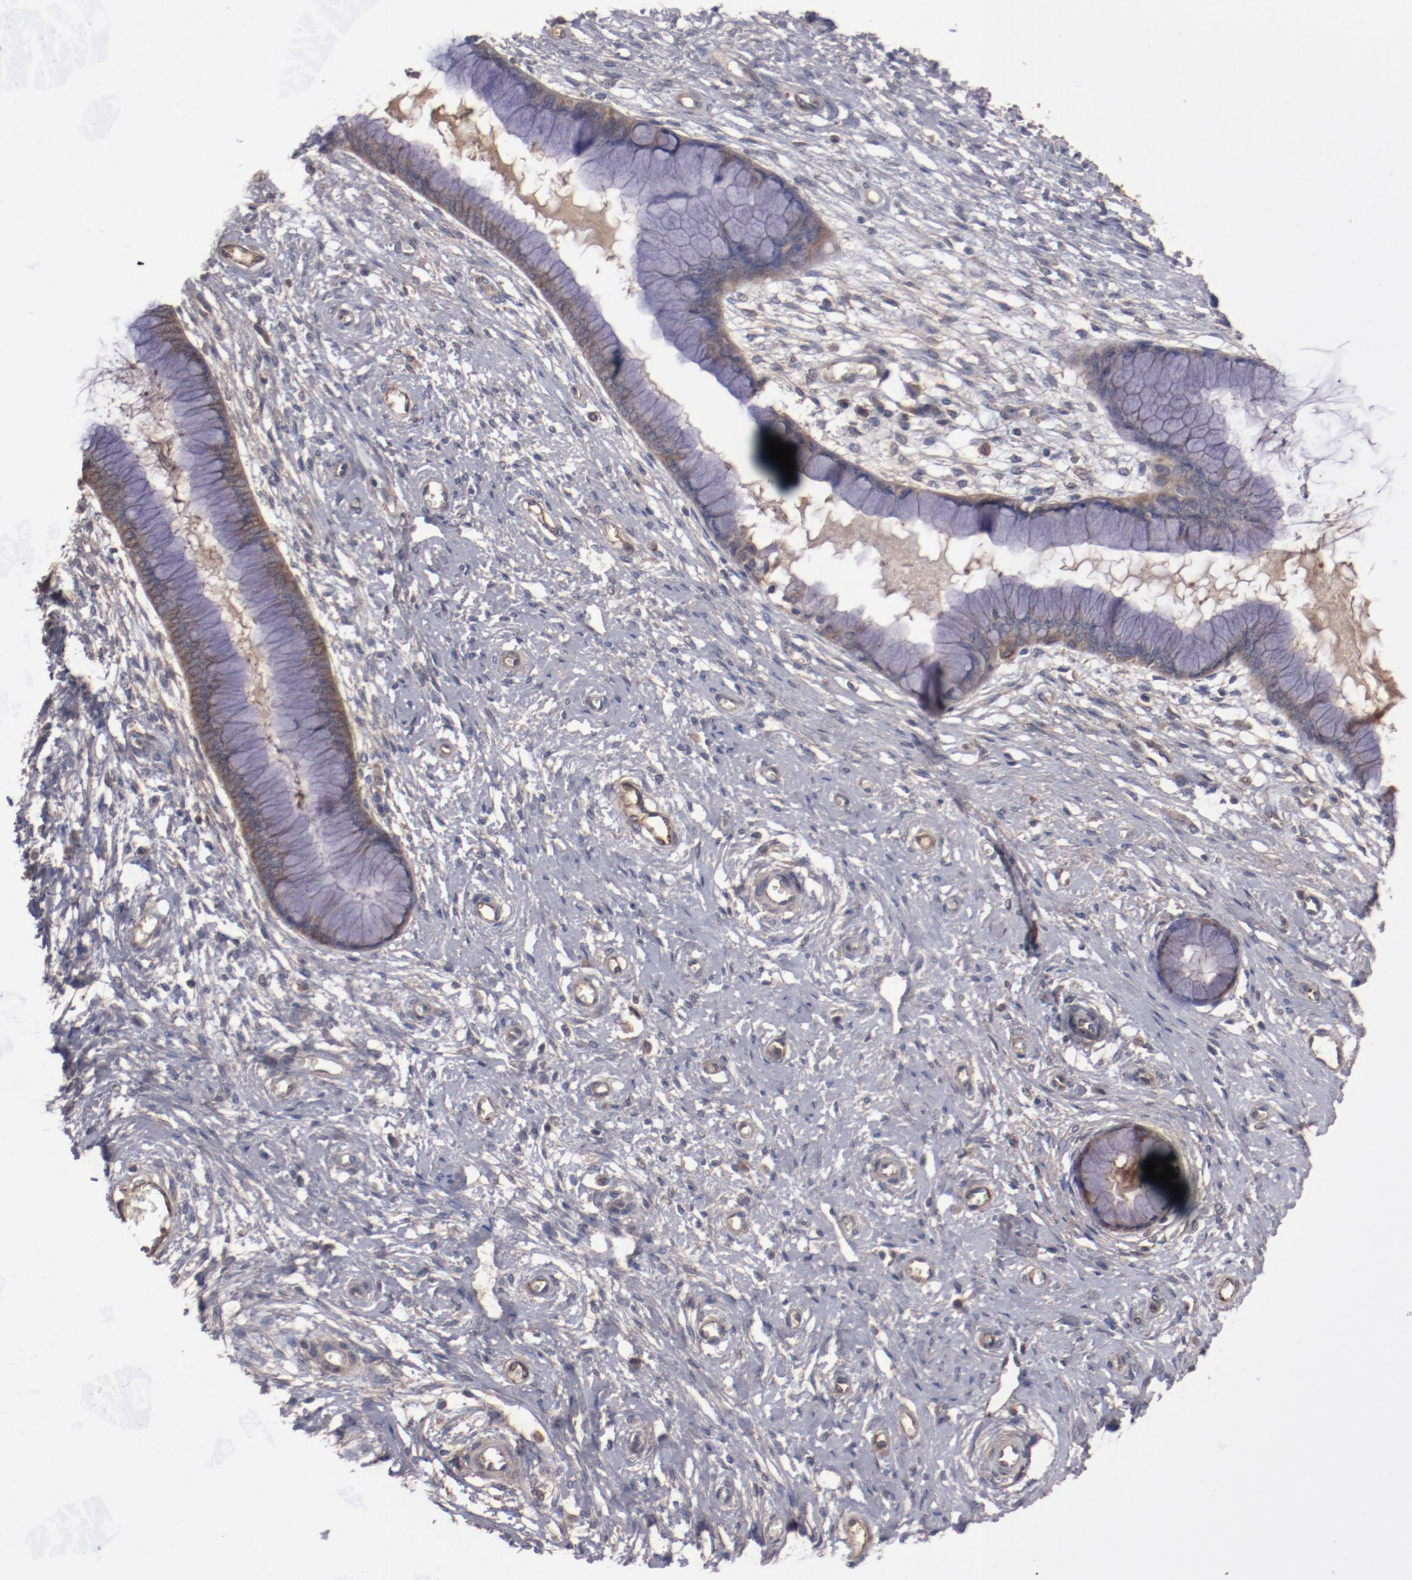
{"staining": {"intensity": "moderate", "quantity": ">75%", "location": "cytoplasmic/membranous"}, "tissue": "cervix", "cell_type": "Glandular cells", "image_type": "normal", "snomed": [{"axis": "morphology", "description": "Normal tissue, NOS"}, {"axis": "topography", "description": "Cervix"}], "caption": "Glandular cells demonstrate medium levels of moderate cytoplasmic/membranous staining in about >75% of cells in normal human cervix.", "gene": "DIPK2B", "patient": {"sex": "female", "age": 55}}